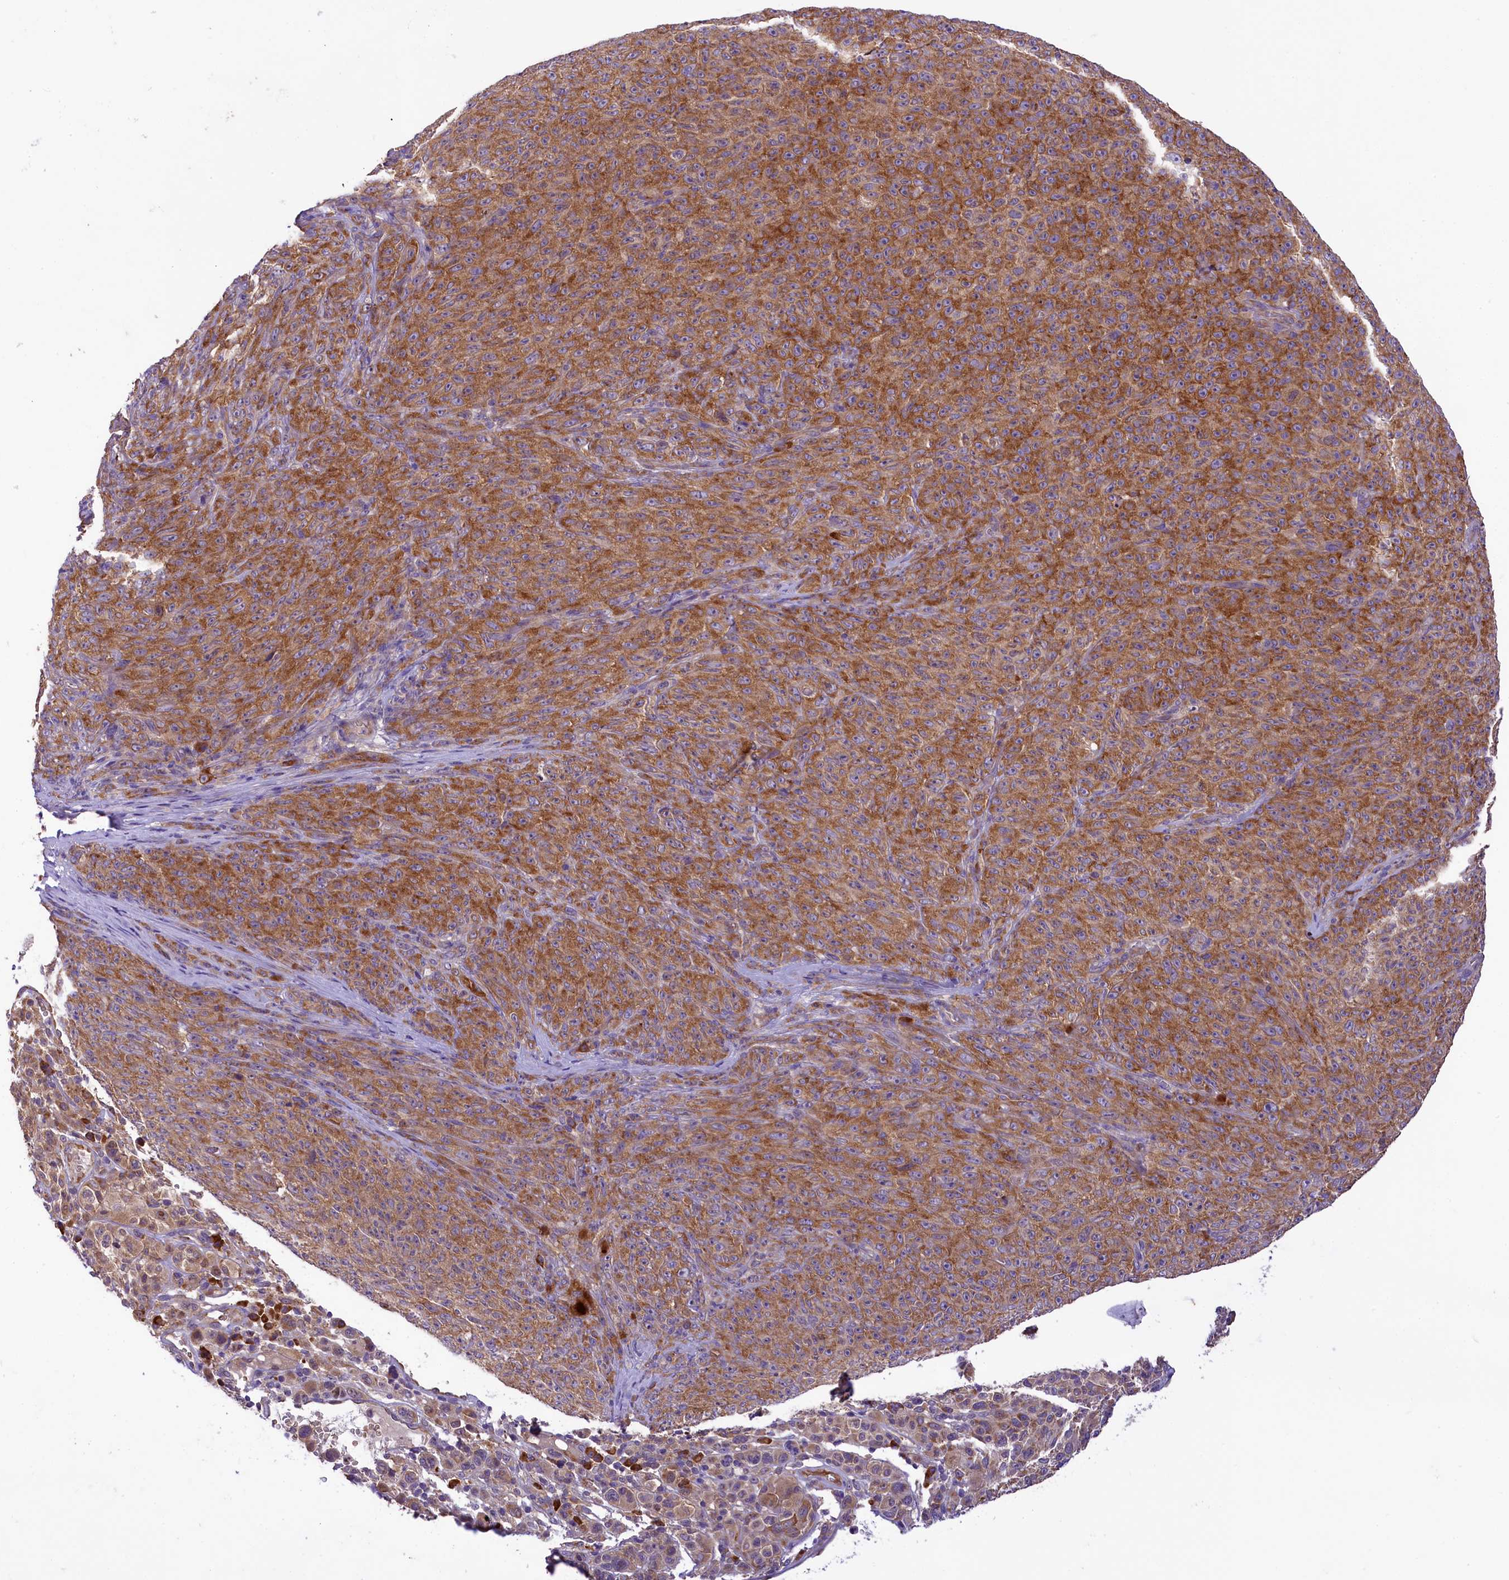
{"staining": {"intensity": "moderate", "quantity": ">75%", "location": "cytoplasmic/membranous"}, "tissue": "melanoma", "cell_type": "Tumor cells", "image_type": "cancer", "snomed": [{"axis": "morphology", "description": "Malignant melanoma, NOS"}, {"axis": "topography", "description": "Skin"}], "caption": "Immunohistochemistry staining of malignant melanoma, which reveals medium levels of moderate cytoplasmic/membranous staining in about >75% of tumor cells indicating moderate cytoplasmic/membranous protein positivity. The staining was performed using DAB (3,3'-diaminobenzidine) (brown) for protein detection and nuclei were counterstained in hematoxylin (blue).", "gene": "LARP4", "patient": {"sex": "female", "age": 82}}